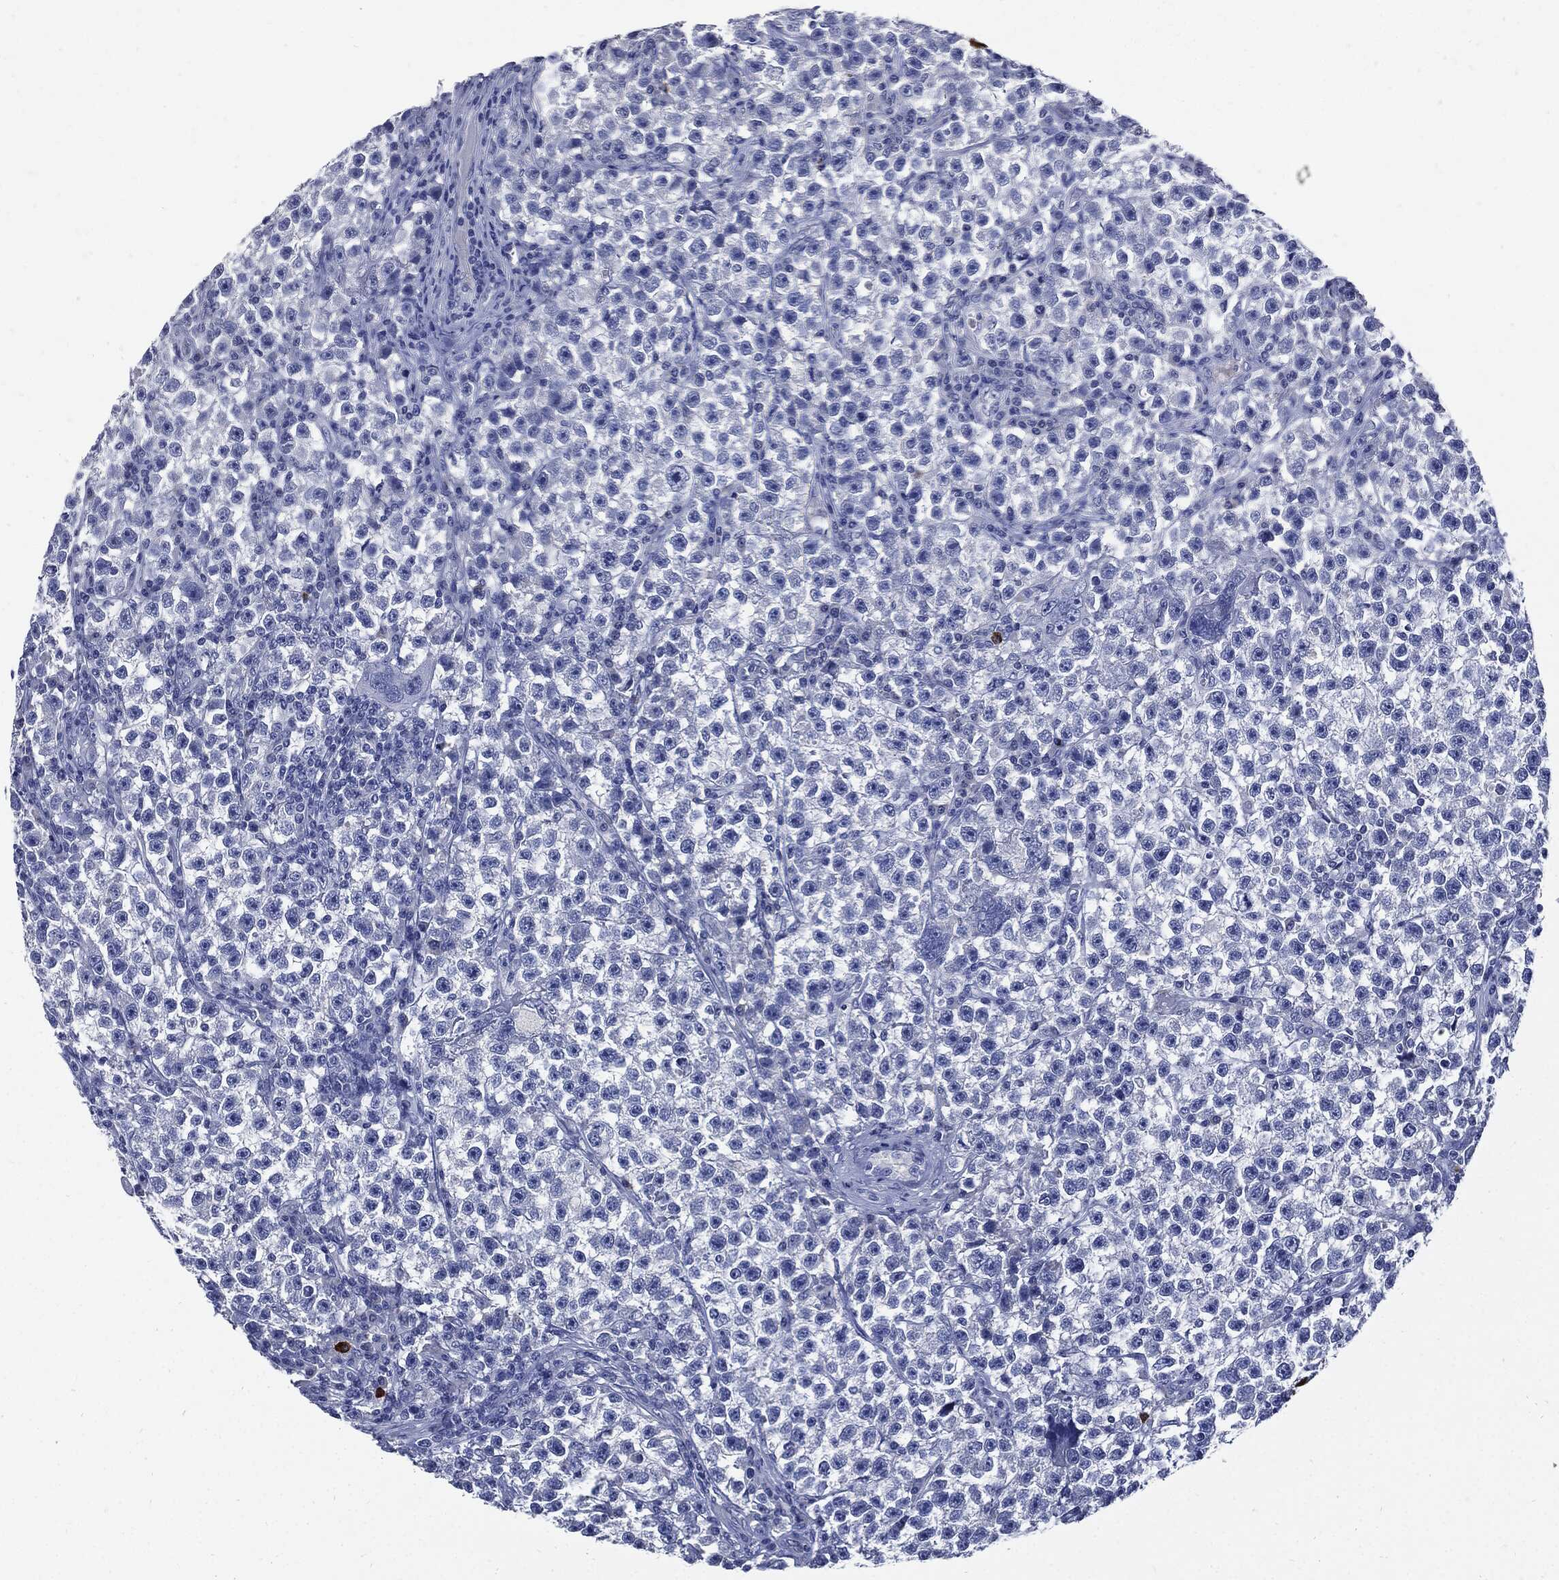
{"staining": {"intensity": "negative", "quantity": "none", "location": "none"}, "tissue": "testis cancer", "cell_type": "Tumor cells", "image_type": "cancer", "snomed": [{"axis": "morphology", "description": "Seminoma, NOS"}, {"axis": "topography", "description": "Testis"}], "caption": "Photomicrograph shows no protein expression in tumor cells of testis cancer tissue.", "gene": "CPE", "patient": {"sex": "male", "age": 22}}